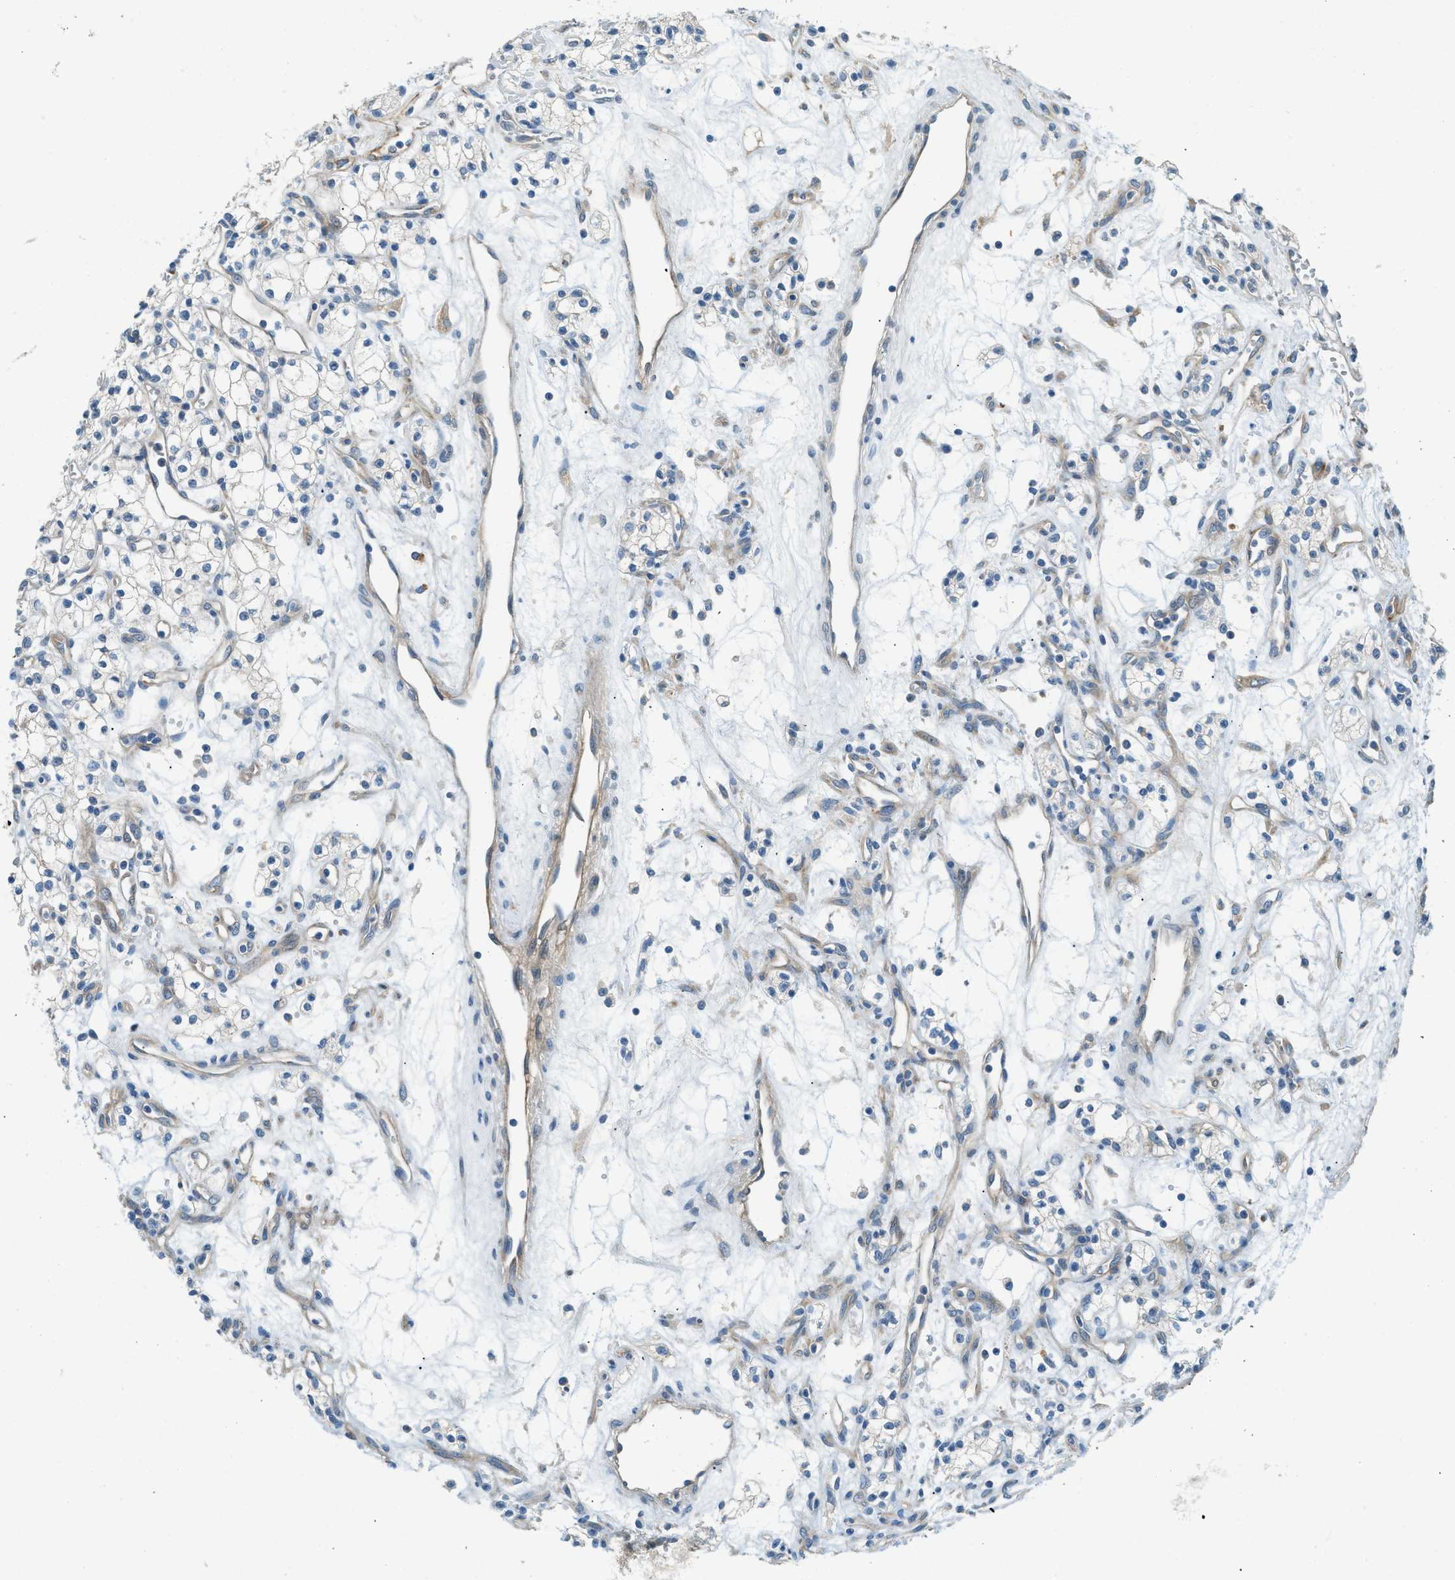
{"staining": {"intensity": "weak", "quantity": "<25%", "location": "cytoplasmic/membranous"}, "tissue": "renal cancer", "cell_type": "Tumor cells", "image_type": "cancer", "snomed": [{"axis": "morphology", "description": "Adenocarcinoma, NOS"}, {"axis": "topography", "description": "Kidney"}], "caption": "Tumor cells are negative for brown protein staining in adenocarcinoma (renal).", "gene": "ZNF367", "patient": {"sex": "male", "age": 59}}